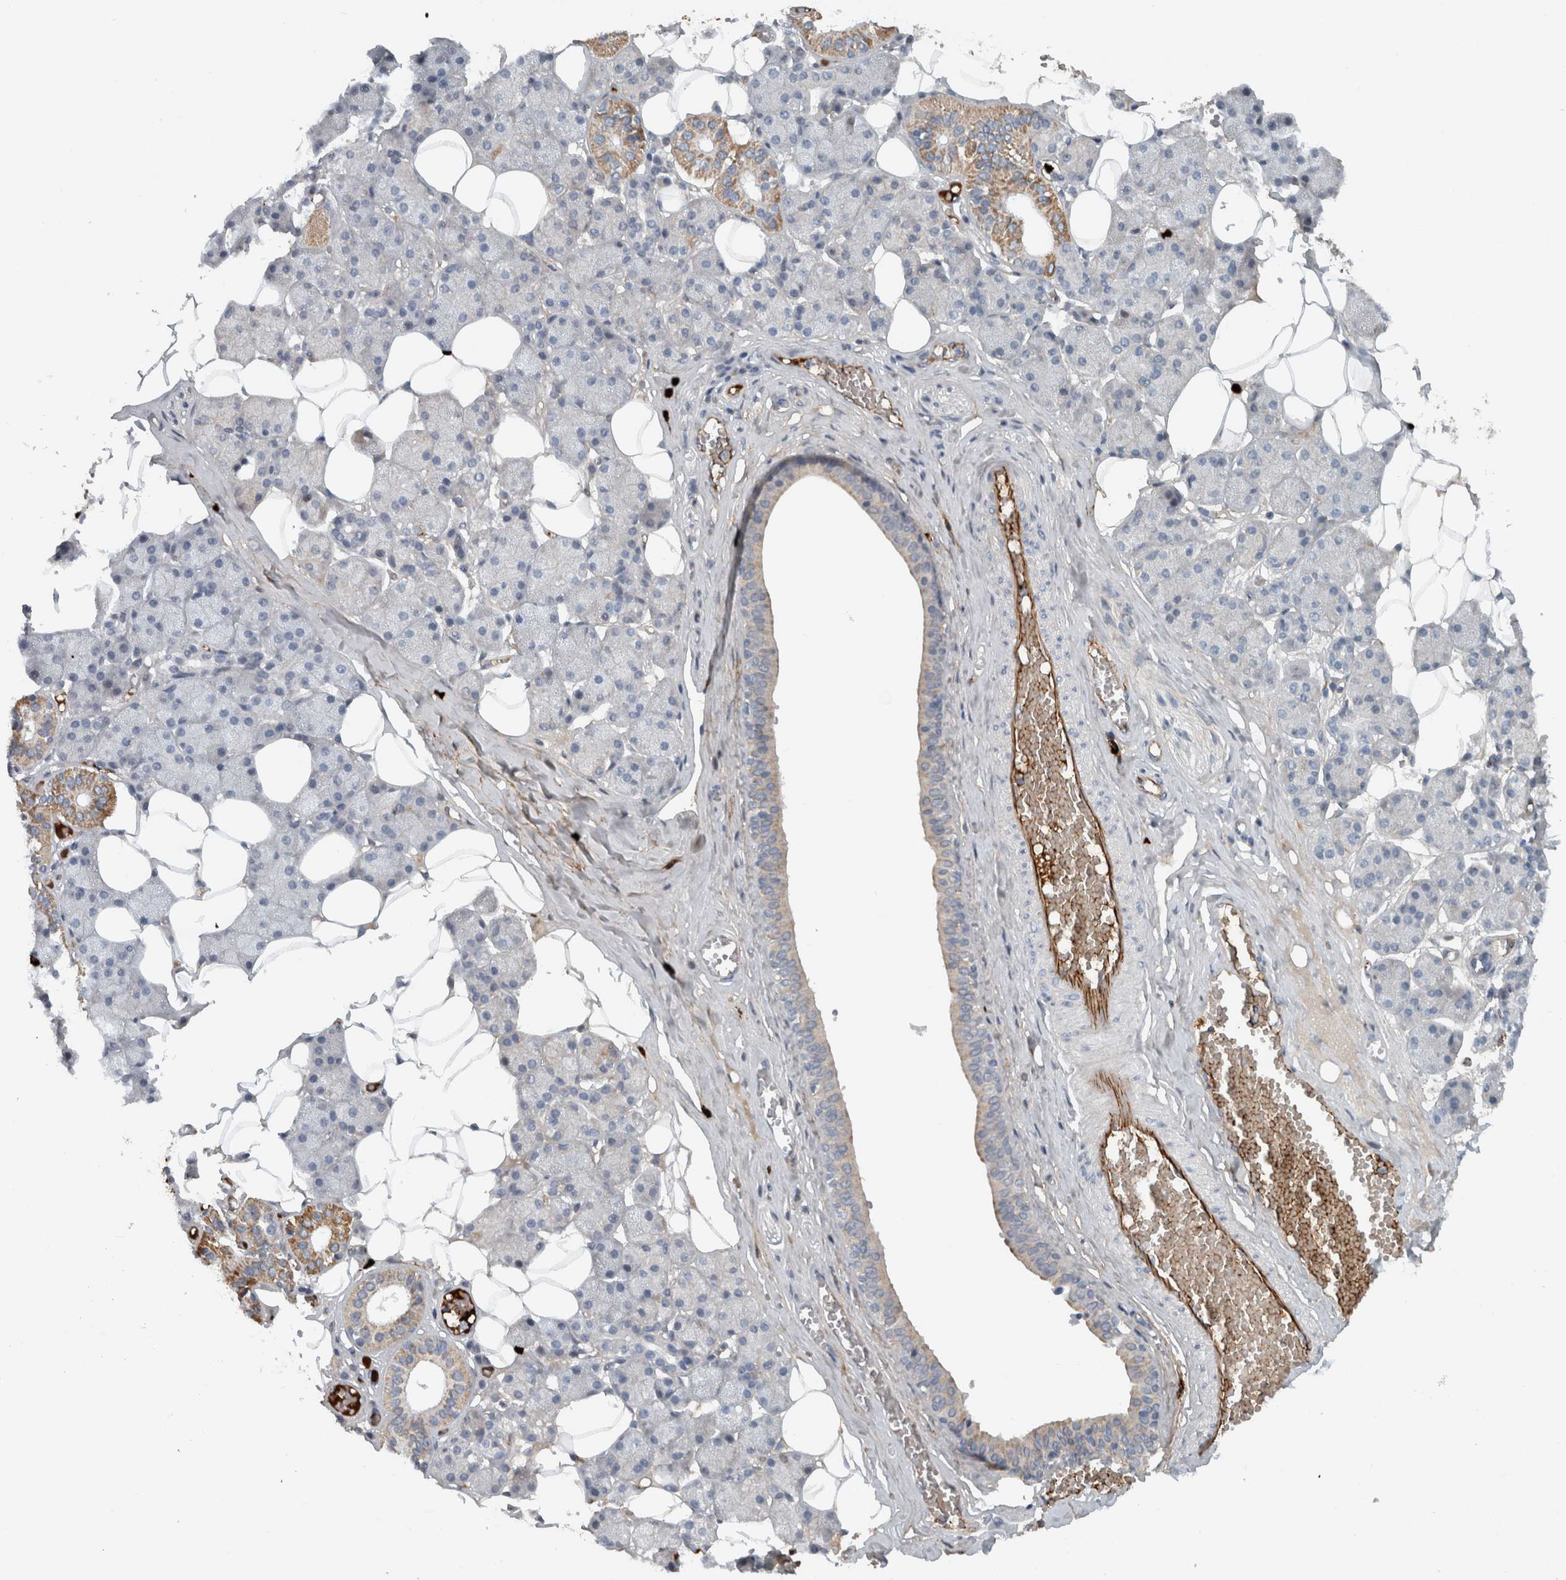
{"staining": {"intensity": "moderate", "quantity": "<25%", "location": "cytoplasmic/membranous"}, "tissue": "salivary gland", "cell_type": "Glandular cells", "image_type": "normal", "snomed": [{"axis": "morphology", "description": "Normal tissue, NOS"}, {"axis": "topography", "description": "Salivary gland"}], "caption": "Normal salivary gland was stained to show a protein in brown. There is low levels of moderate cytoplasmic/membranous staining in approximately <25% of glandular cells. (DAB IHC, brown staining for protein, blue staining for nuclei).", "gene": "FN1", "patient": {"sex": "female", "age": 33}}